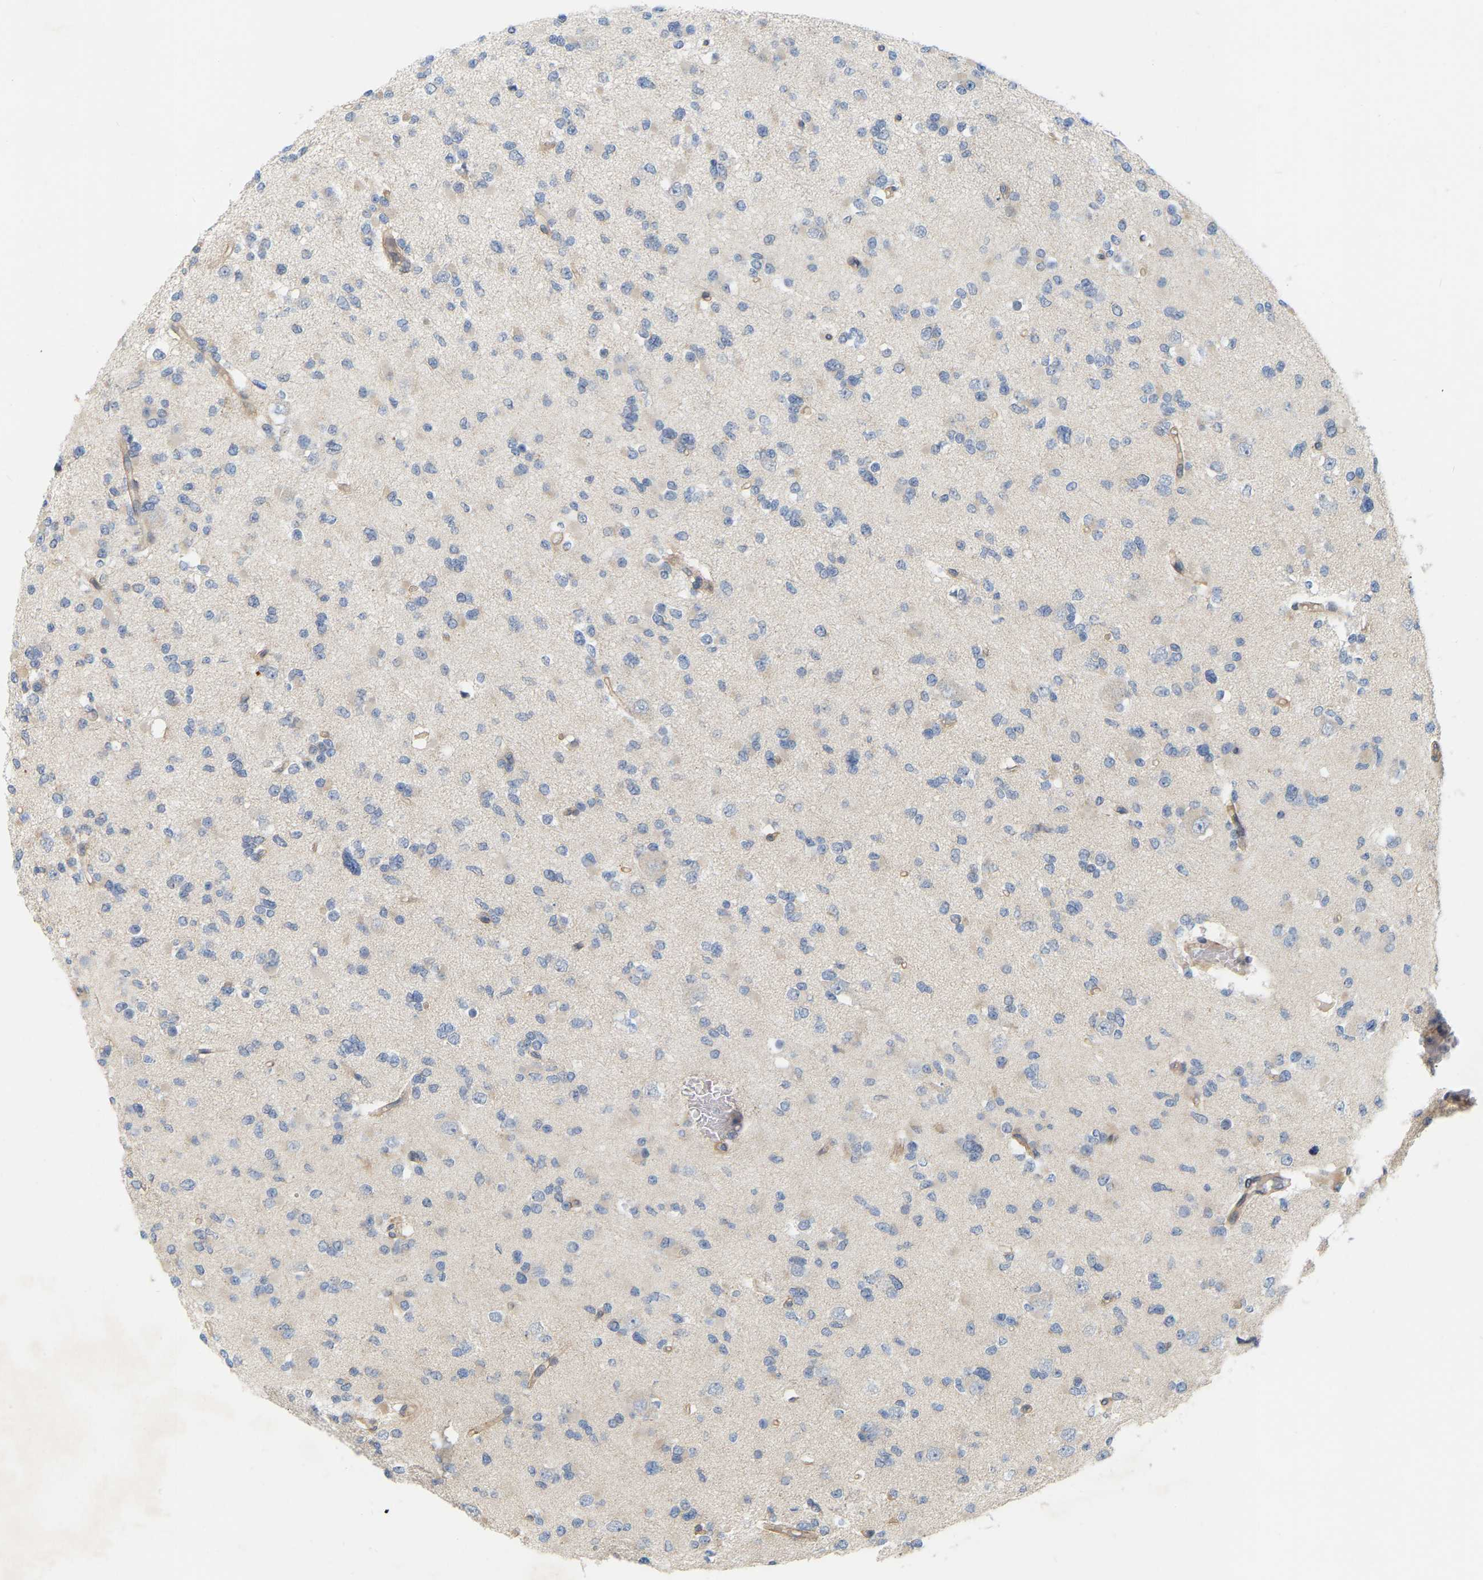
{"staining": {"intensity": "negative", "quantity": "none", "location": "none"}, "tissue": "glioma", "cell_type": "Tumor cells", "image_type": "cancer", "snomed": [{"axis": "morphology", "description": "Glioma, malignant, Low grade"}, {"axis": "topography", "description": "Brain"}], "caption": "Immunohistochemical staining of malignant glioma (low-grade) demonstrates no significant staining in tumor cells. (Immunohistochemistry (ihc), brightfield microscopy, high magnification).", "gene": "SSH1", "patient": {"sex": "female", "age": 22}}